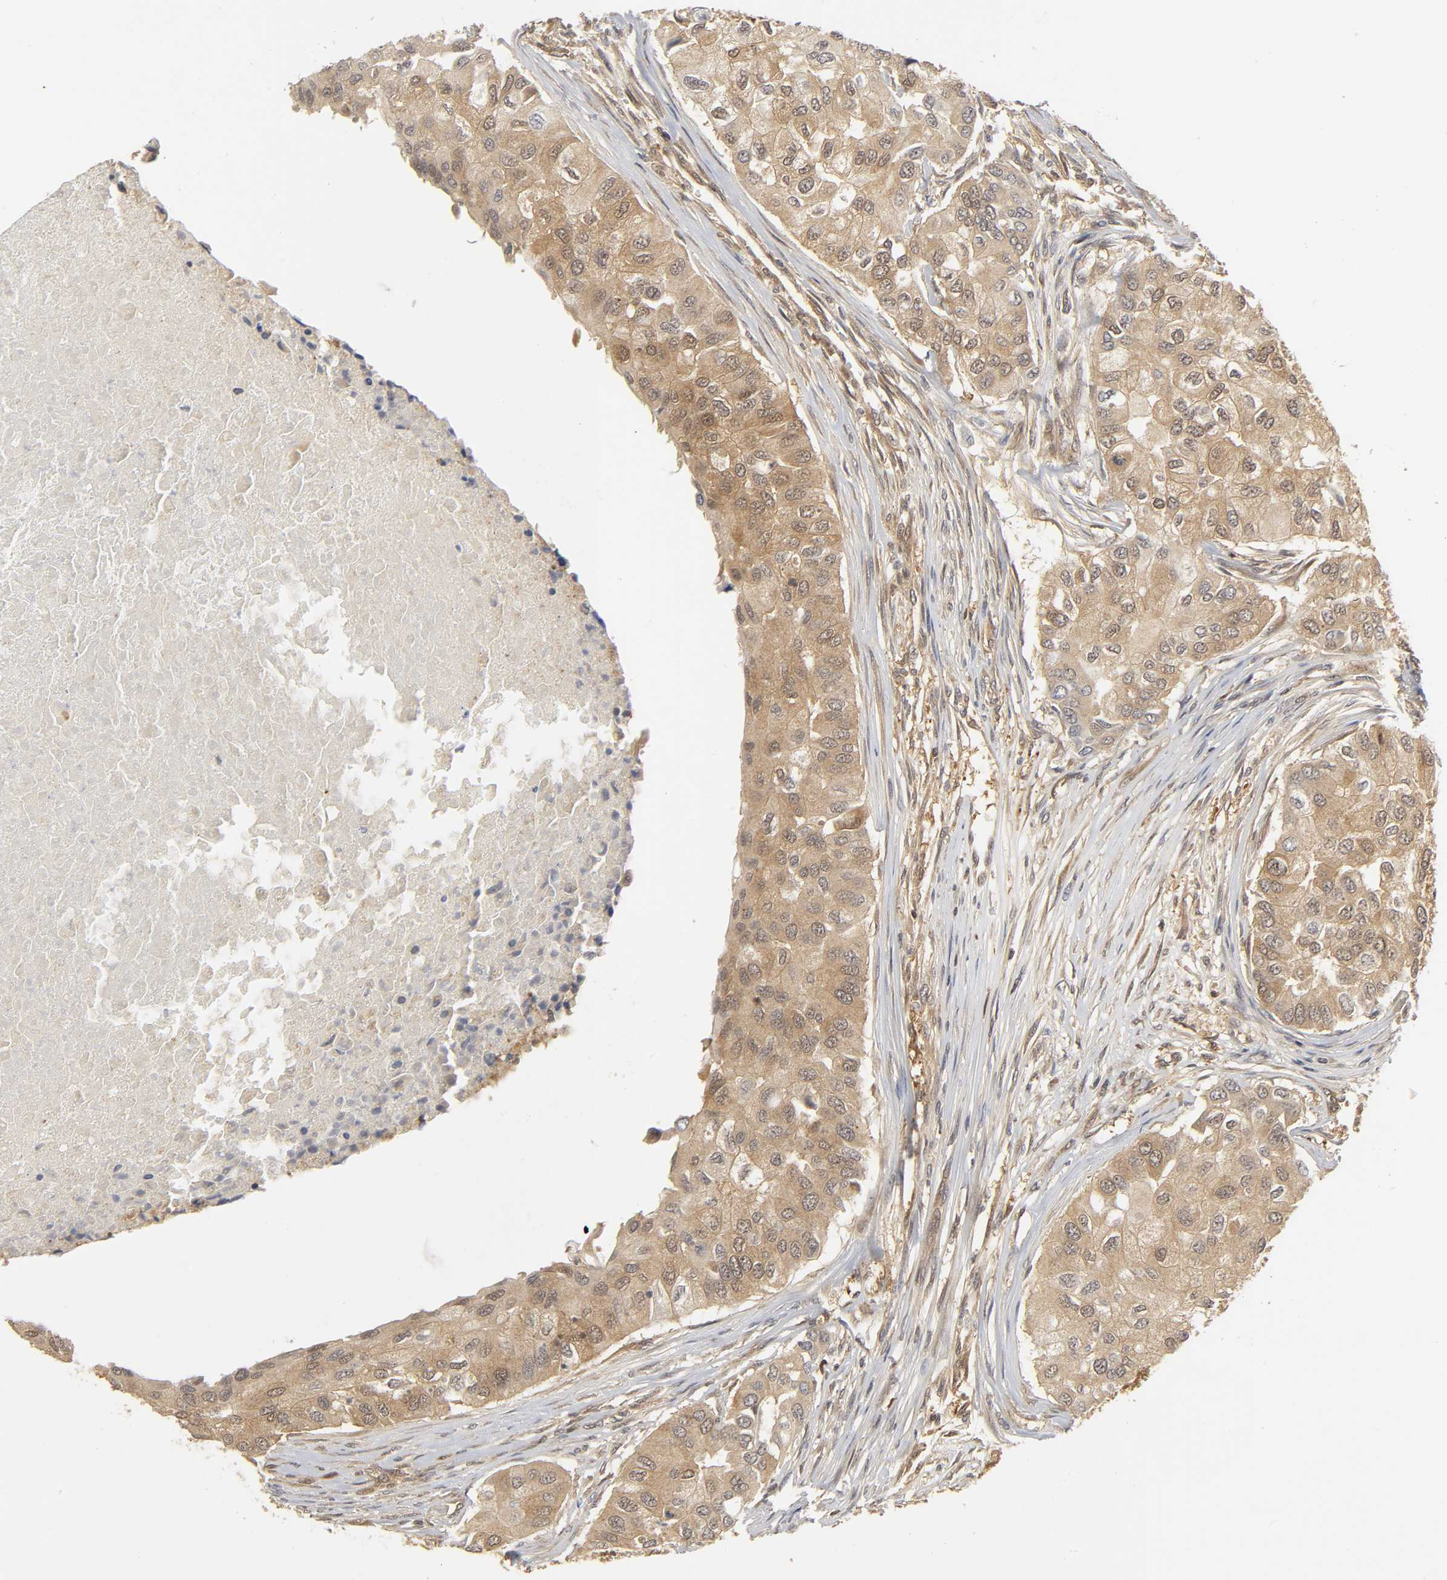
{"staining": {"intensity": "moderate", "quantity": ">75%", "location": "cytoplasmic/membranous"}, "tissue": "breast cancer", "cell_type": "Tumor cells", "image_type": "cancer", "snomed": [{"axis": "morphology", "description": "Normal tissue, NOS"}, {"axis": "morphology", "description": "Duct carcinoma"}, {"axis": "topography", "description": "Breast"}], "caption": "Immunohistochemical staining of breast cancer reveals medium levels of moderate cytoplasmic/membranous positivity in about >75% of tumor cells.", "gene": "PARK7", "patient": {"sex": "female", "age": 49}}